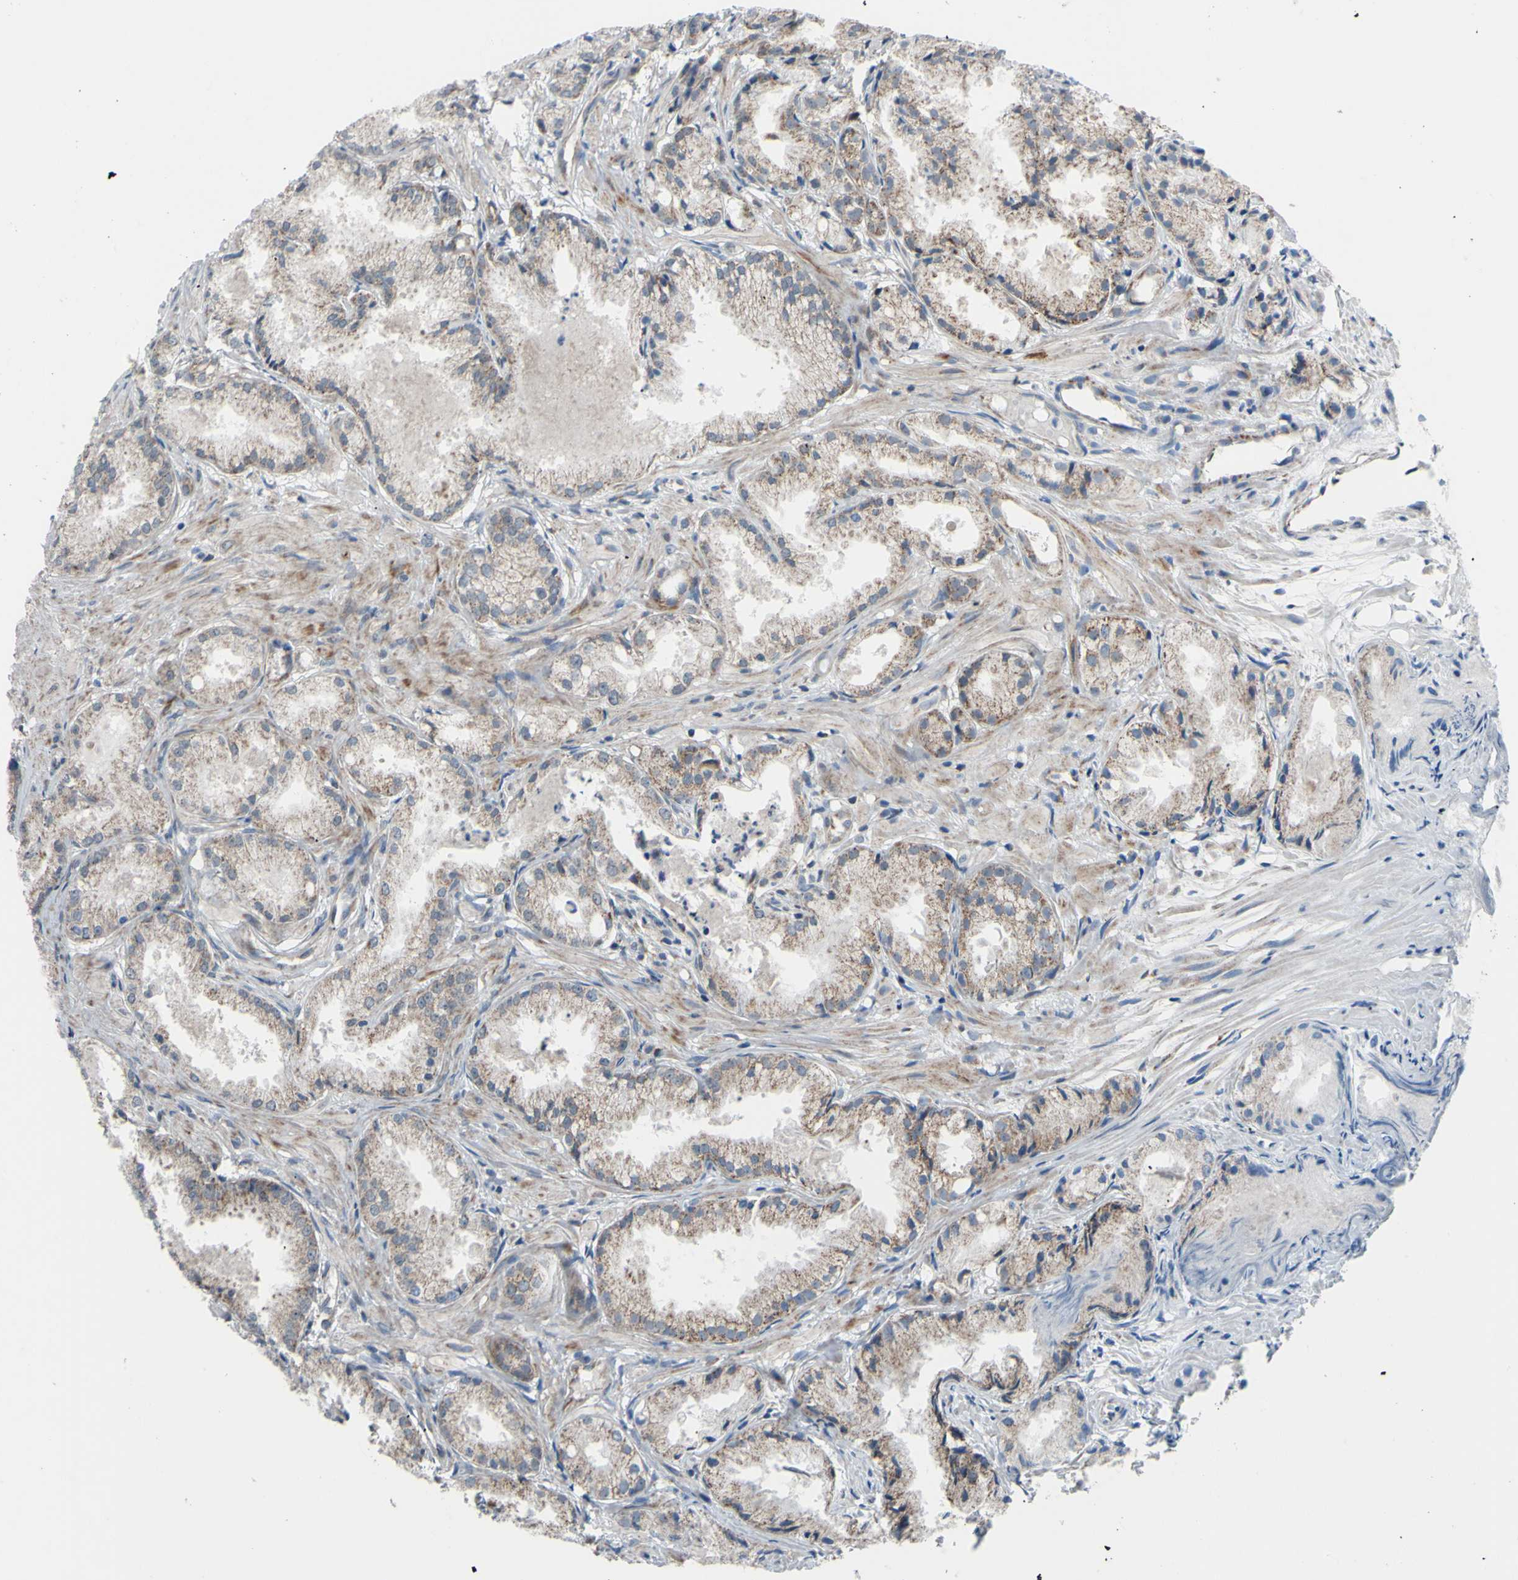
{"staining": {"intensity": "weak", "quantity": "25%-75%", "location": "cytoplasmic/membranous"}, "tissue": "prostate cancer", "cell_type": "Tumor cells", "image_type": "cancer", "snomed": [{"axis": "morphology", "description": "Adenocarcinoma, Low grade"}, {"axis": "topography", "description": "Prostate"}], "caption": "DAB immunohistochemical staining of prostate cancer (adenocarcinoma (low-grade)) reveals weak cytoplasmic/membranous protein staining in approximately 25%-75% of tumor cells.", "gene": "GLT8D1", "patient": {"sex": "male", "age": 72}}